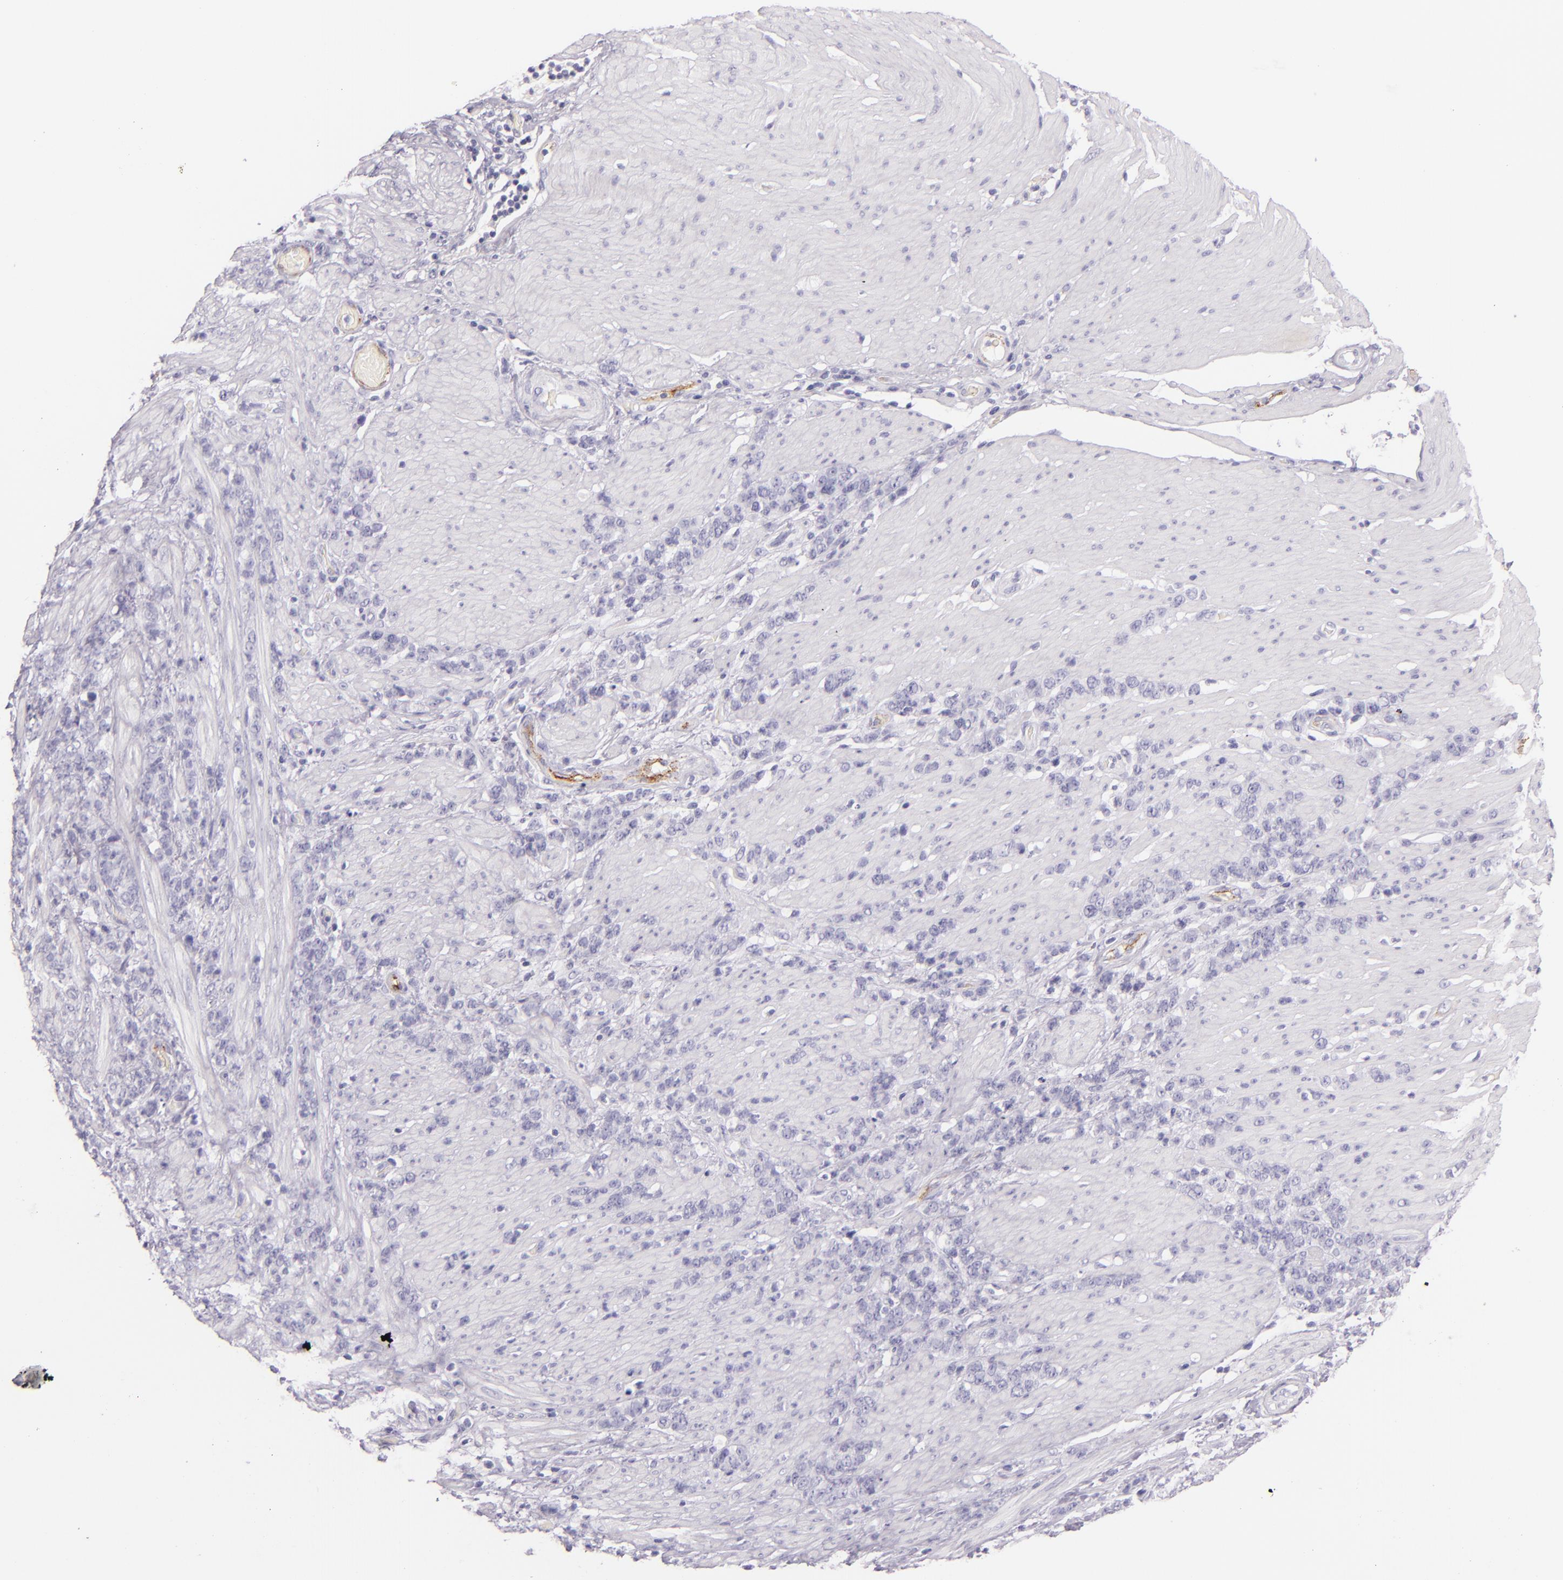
{"staining": {"intensity": "negative", "quantity": "none", "location": "none"}, "tissue": "stomach cancer", "cell_type": "Tumor cells", "image_type": "cancer", "snomed": [{"axis": "morphology", "description": "Adenocarcinoma, NOS"}, {"axis": "topography", "description": "Stomach, lower"}], "caption": "Immunohistochemistry of stomach cancer (adenocarcinoma) reveals no positivity in tumor cells. (IHC, brightfield microscopy, high magnification).", "gene": "SELP", "patient": {"sex": "male", "age": 88}}